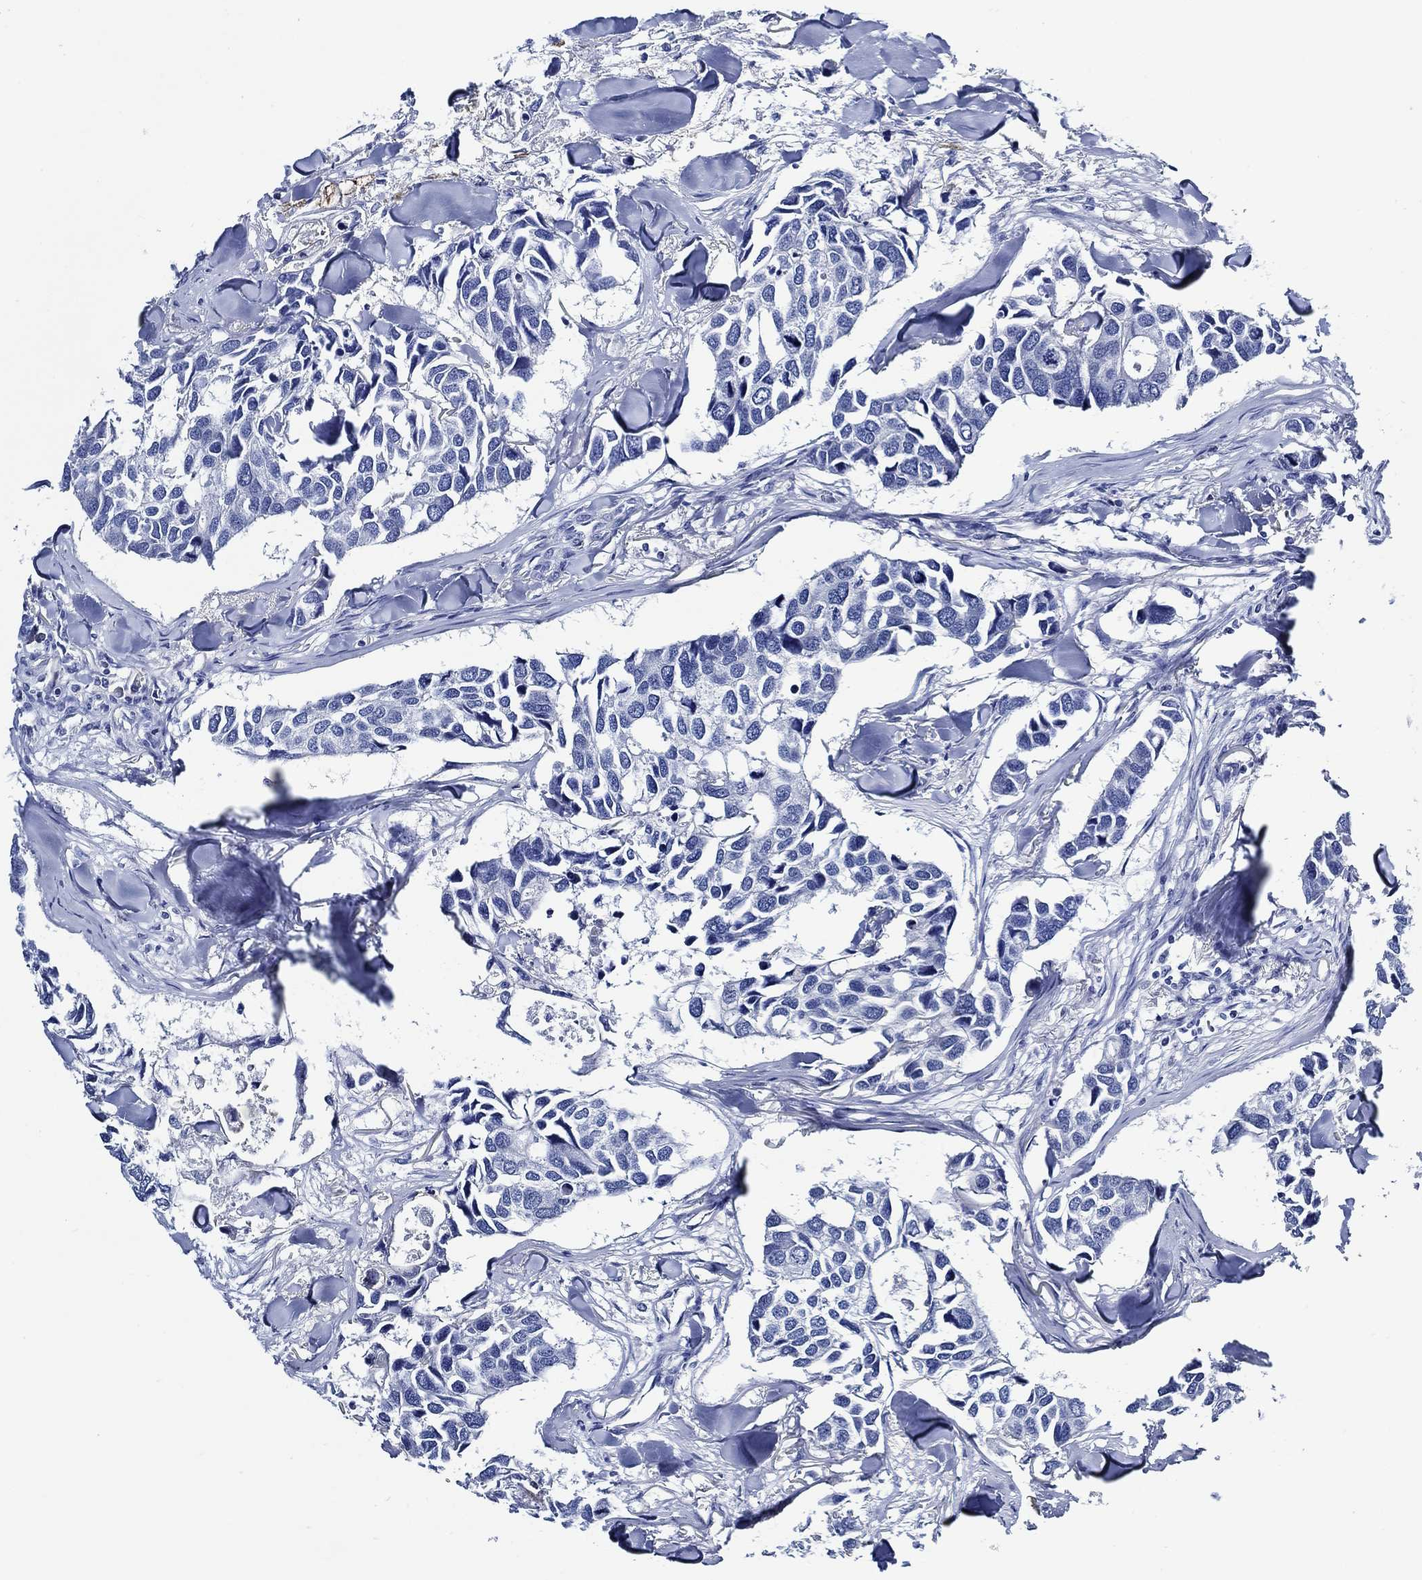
{"staining": {"intensity": "negative", "quantity": "none", "location": "none"}, "tissue": "breast cancer", "cell_type": "Tumor cells", "image_type": "cancer", "snomed": [{"axis": "morphology", "description": "Duct carcinoma"}, {"axis": "topography", "description": "Breast"}], "caption": "Tumor cells are negative for brown protein staining in breast invasive ductal carcinoma.", "gene": "WDR62", "patient": {"sex": "female", "age": 83}}